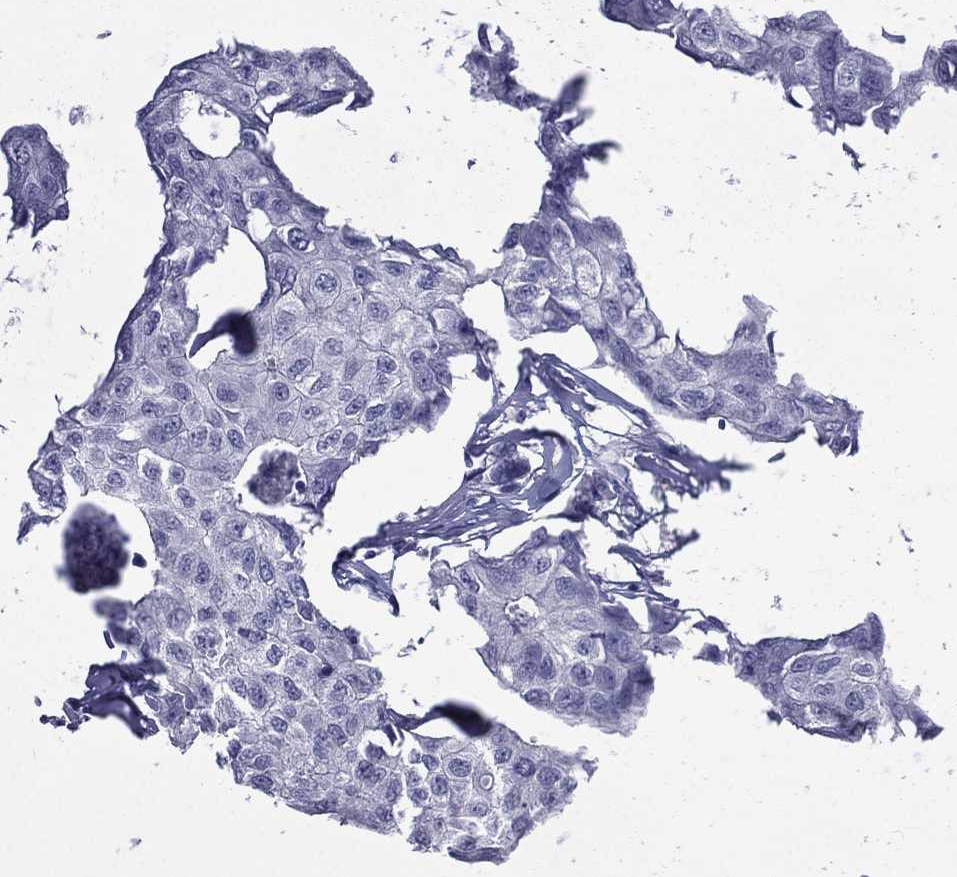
{"staining": {"intensity": "negative", "quantity": "none", "location": "none"}, "tissue": "breast cancer", "cell_type": "Tumor cells", "image_type": "cancer", "snomed": [{"axis": "morphology", "description": "Duct carcinoma"}, {"axis": "topography", "description": "Breast"}], "caption": "This is a photomicrograph of immunohistochemistry (IHC) staining of breast cancer (invasive ductal carcinoma), which shows no positivity in tumor cells.", "gene": "ELANE", "patient": {"sex": "female", "age": 80}}